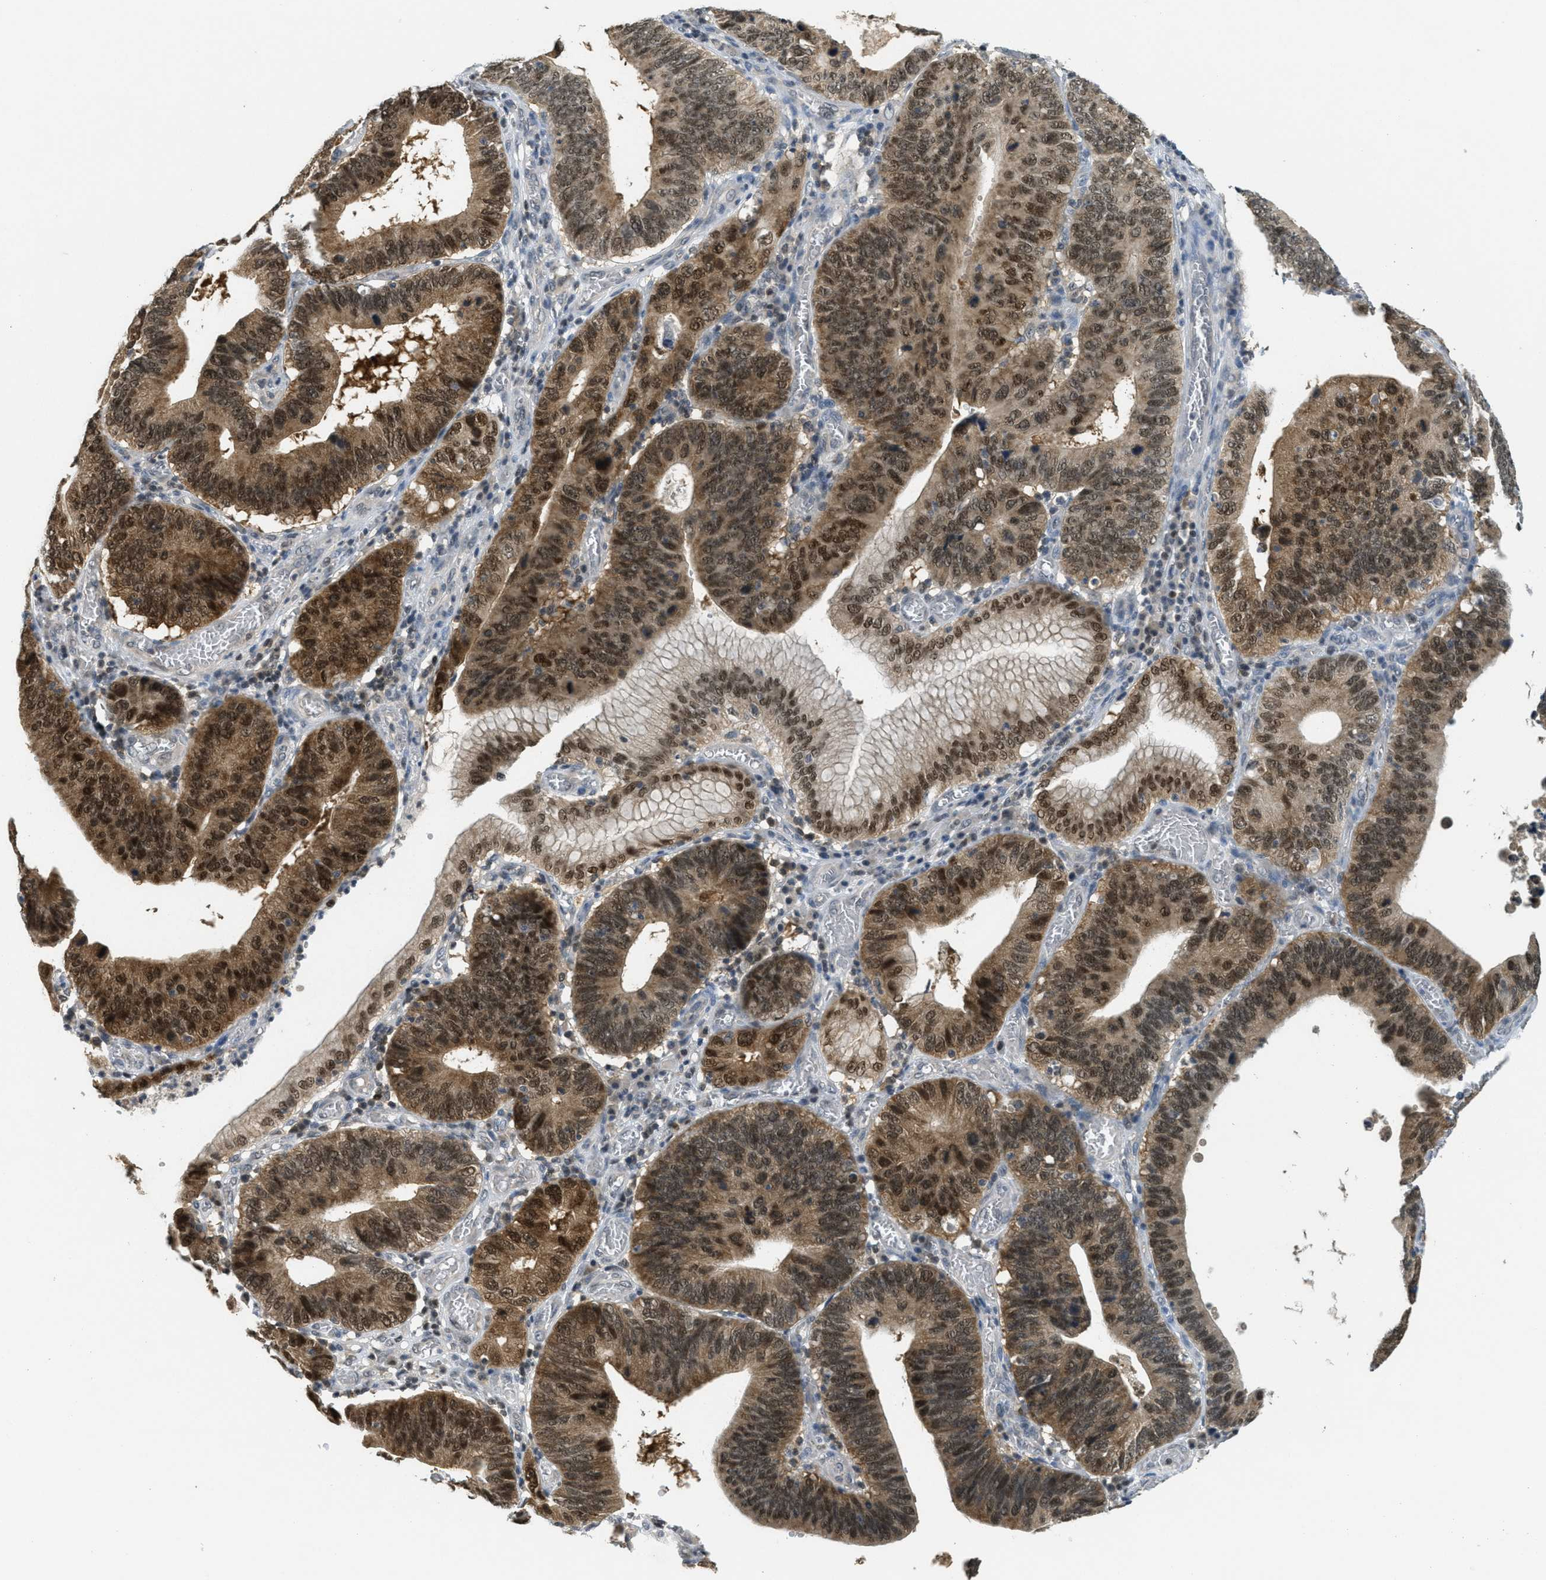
{"staining": {"intensity": "moderate", "quantity": ">75%", "location": "cytoplasmic/membranous,nuclear"}, "tissue": "stomach cancer", "cell_type": "Tumor cells", "image_type": "cancer", "snomed": [{"axis": "morphology", "description": "Adenocarcinoma, NOS"}, {"axis": "topography", "description": "Stomach"}, {"axis": "topography", "description": "Gastric cardia"}], "caption": "The image shows immunohistochemical staining of stomach adenocarcinoma. There is moderate cytoplasmic/membranous and nuclear staining is seen in about >75% of tumor cells.", "gene": "DNAJB1", "patient": {"sex": "male", "age": 59}}